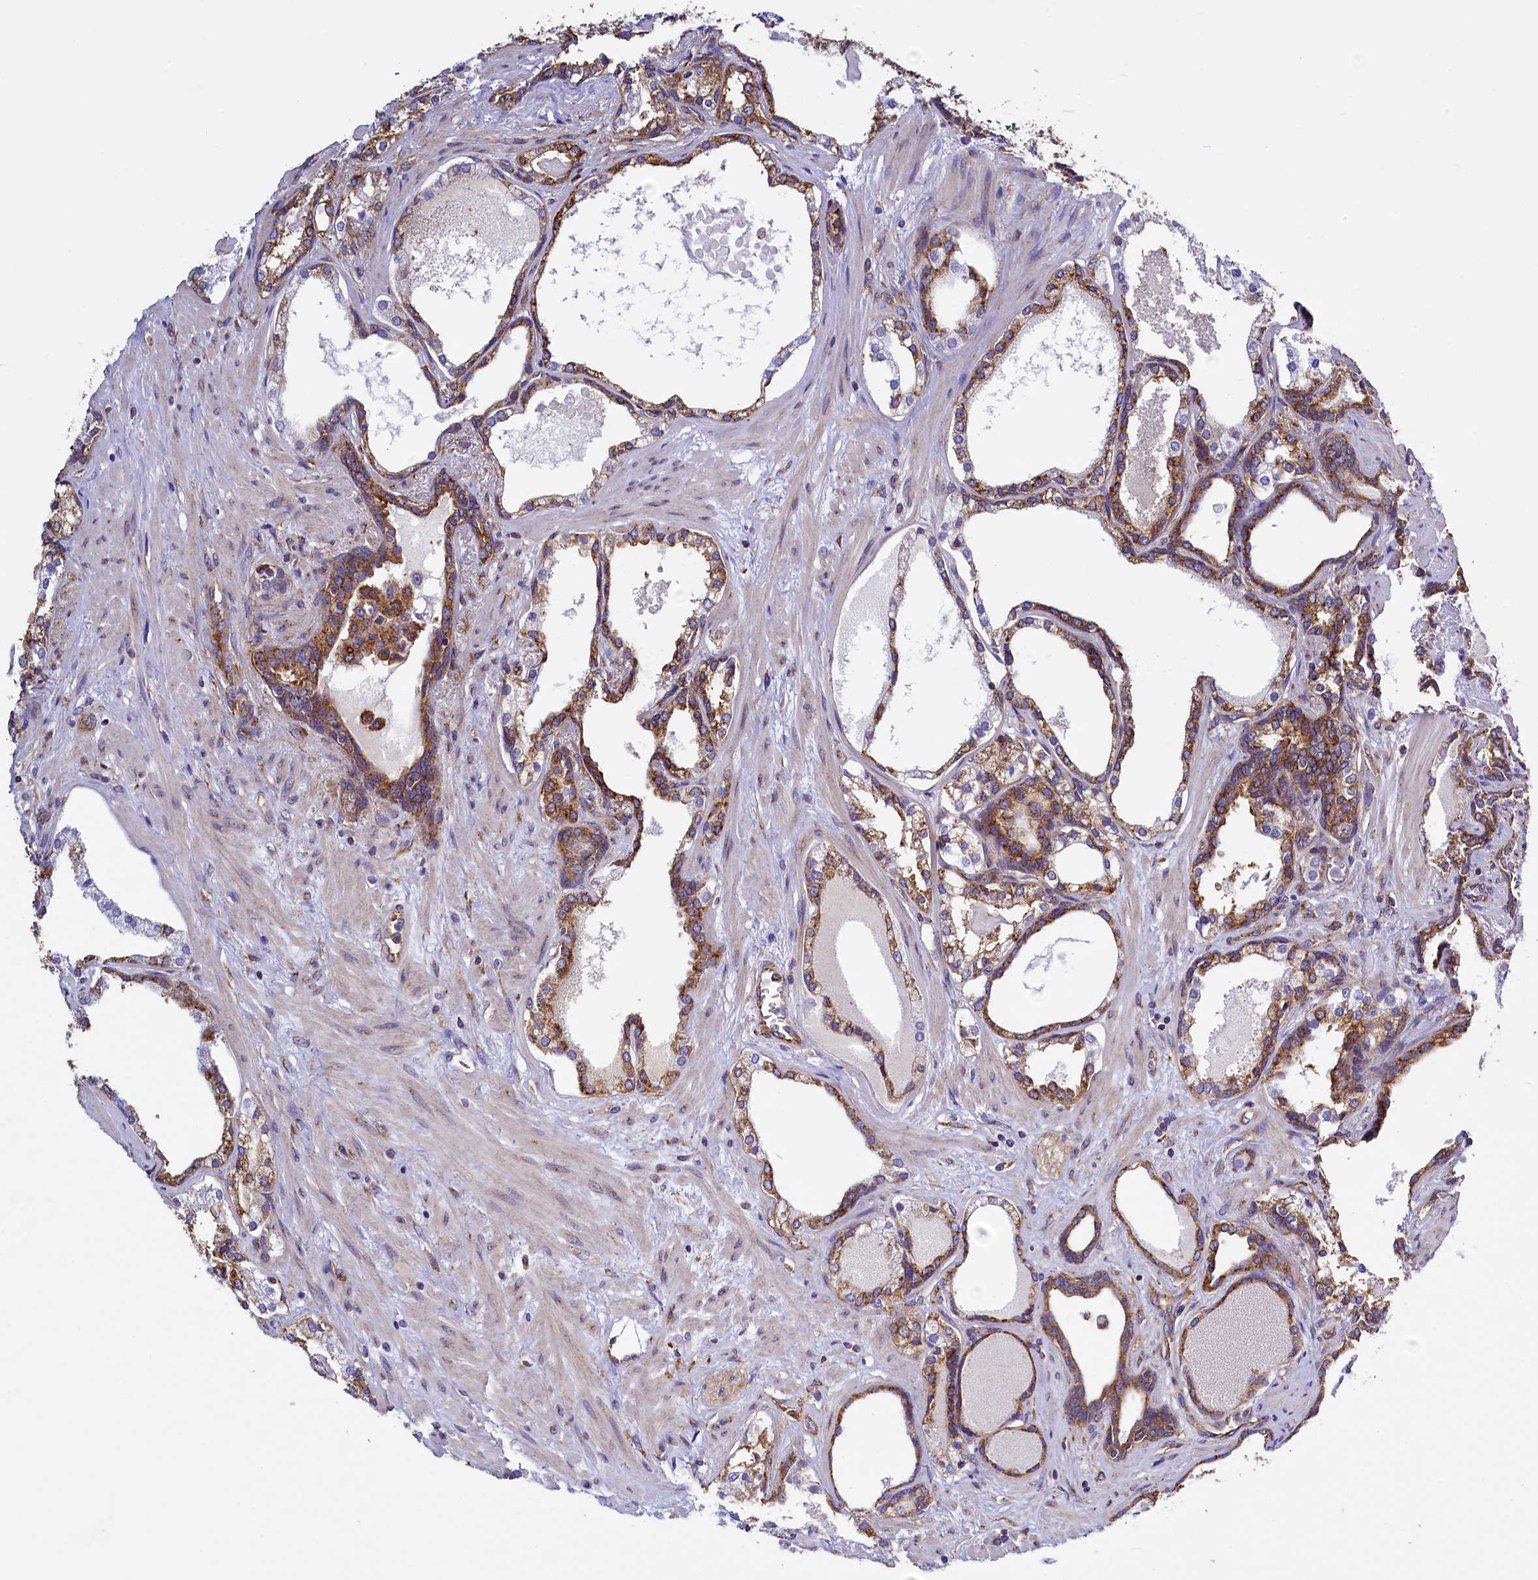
{"staining": {"intensity": "moderate", "quantity": ">75%", "location": "cytoplasmic/membranous"}, "tissue": "prostate cancer", "cell_type": "Tumor cells", "image_type": "cancer", "snomed": [{"axis": "morphology", "description": "Adenocarcinoma, High grade"}, {"axis": "topography", "description": "Prostate"}], "caption": "Immunohistochemistry photomicrograph of neoplastic tissue: human adenocarcinoma (high-grade) (prostate) stained using immunohistochemistry (IHC) demonstrates medium levels of moderate protein expression localized specifically in the cytoplasmic/membranous of tumor cells, appearing as a cytoplasmic/membranous brown color.", "gene": "GPR21", "patient": {"sex": "male", "age": 58}}